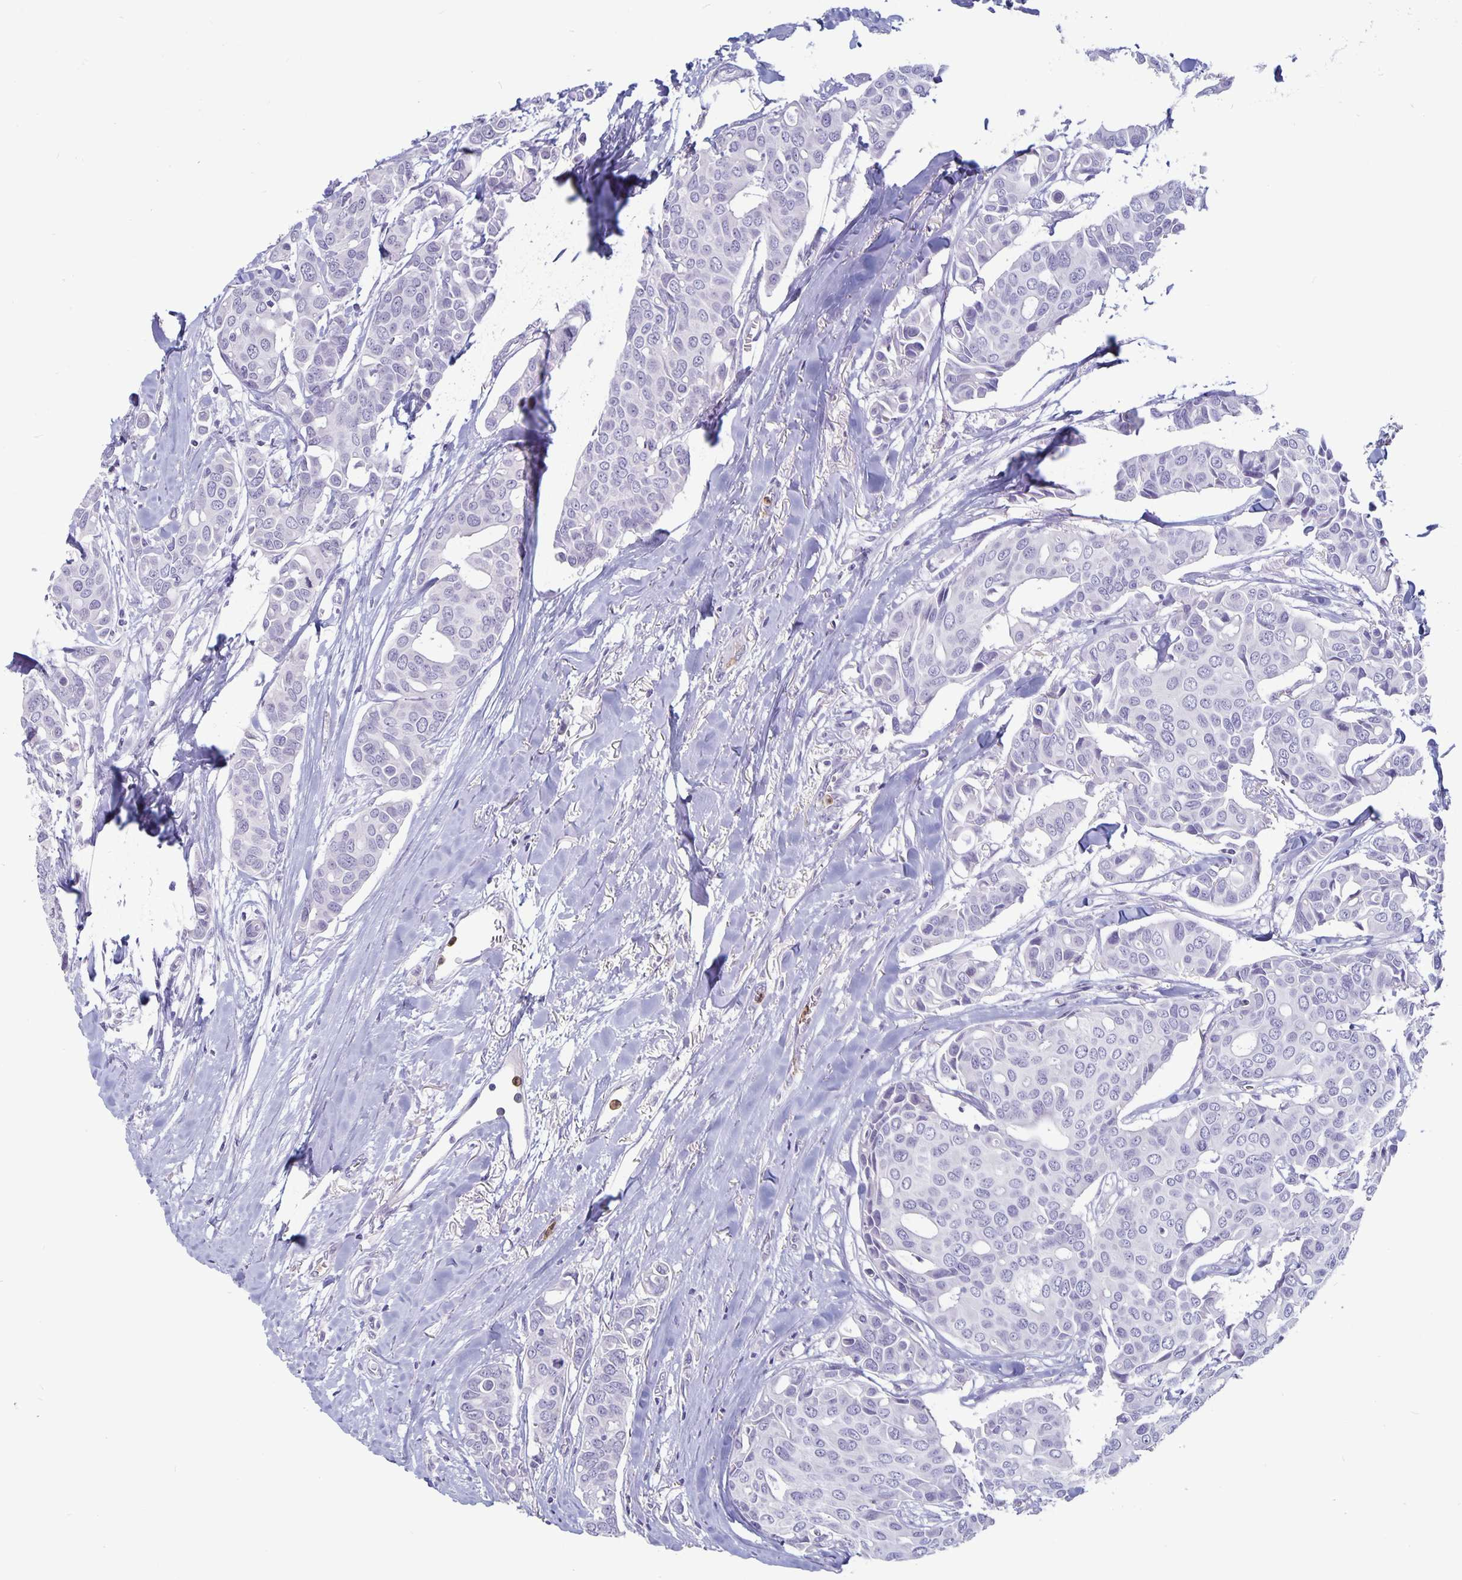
{"staining": {"intensity": "negative", "quantity": "none", "location": "none"}, "tissue": "breast cancer", "cell_type": "Tumor cells", "image_type": "cancer", "snomed": [{"axis": "morphology", "description": "Duct carcinoma"}, {"axis": "topography", "description": "Breast"}], "caption": "An image of breast cancer stained for a protein demonstrates no brown staining in tumor cells.", "gene": "PLCB3", "patient": {"sex": "female", "age": 54}}